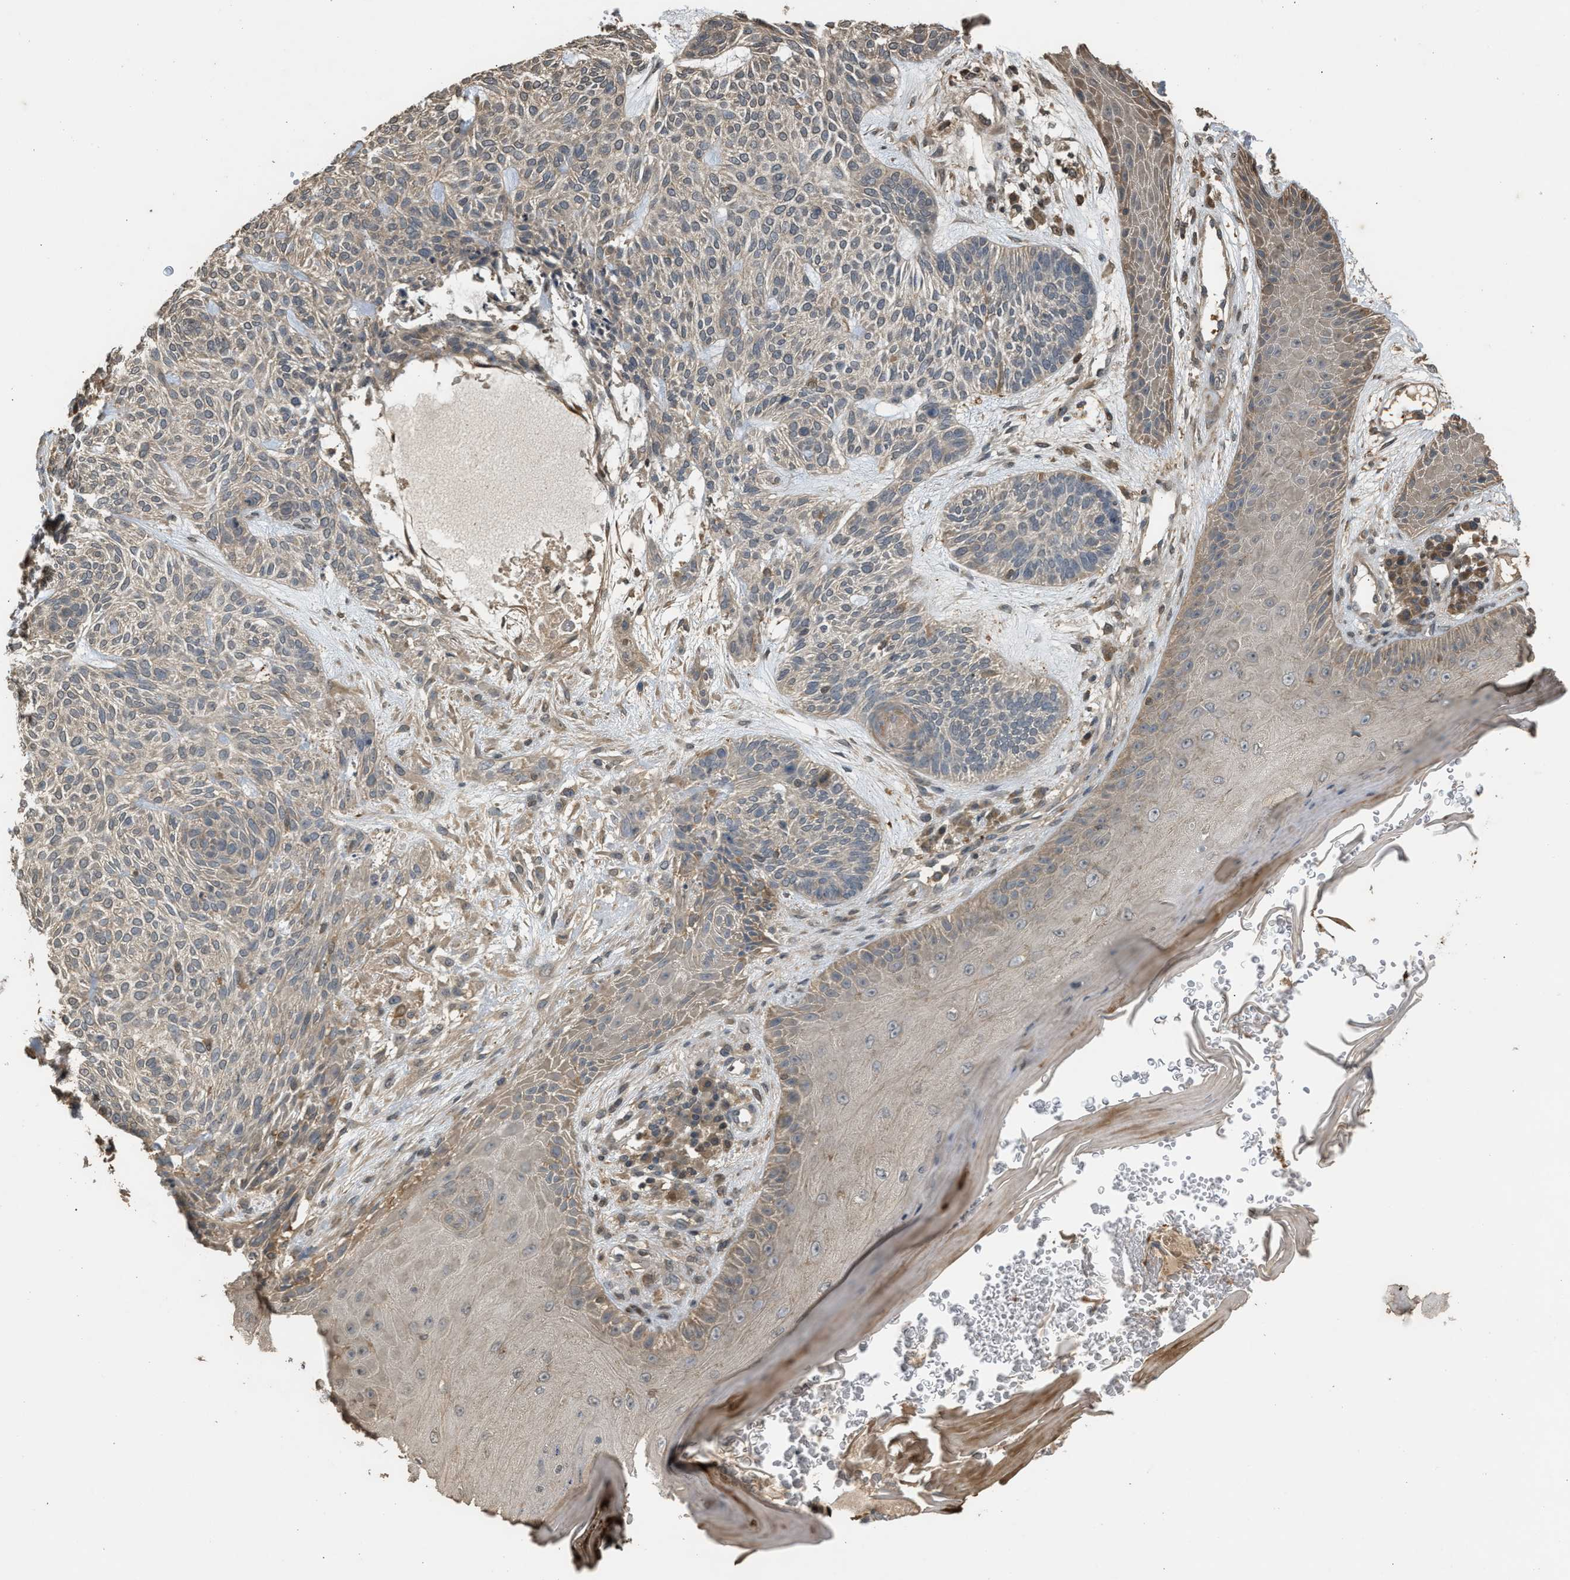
{"staining": {"intensity": "negative", "quantity": "none", "location": "none"}, "tissue": "skin cancer", "cell_type": "Tumor cells", "image_type": "cancer", "snomed": [{"axis": "morphology", "description": "Basal cell carcinoma"}, {"axis": "topography", "description": "Skin"}], "caption": "Skin cancer stained for a protein using immunohistochemistry (IHC) reveals no positivity tumor cells.", "gene": "ARHGDIA", "patient": {"sex": "male", "age": 55}}